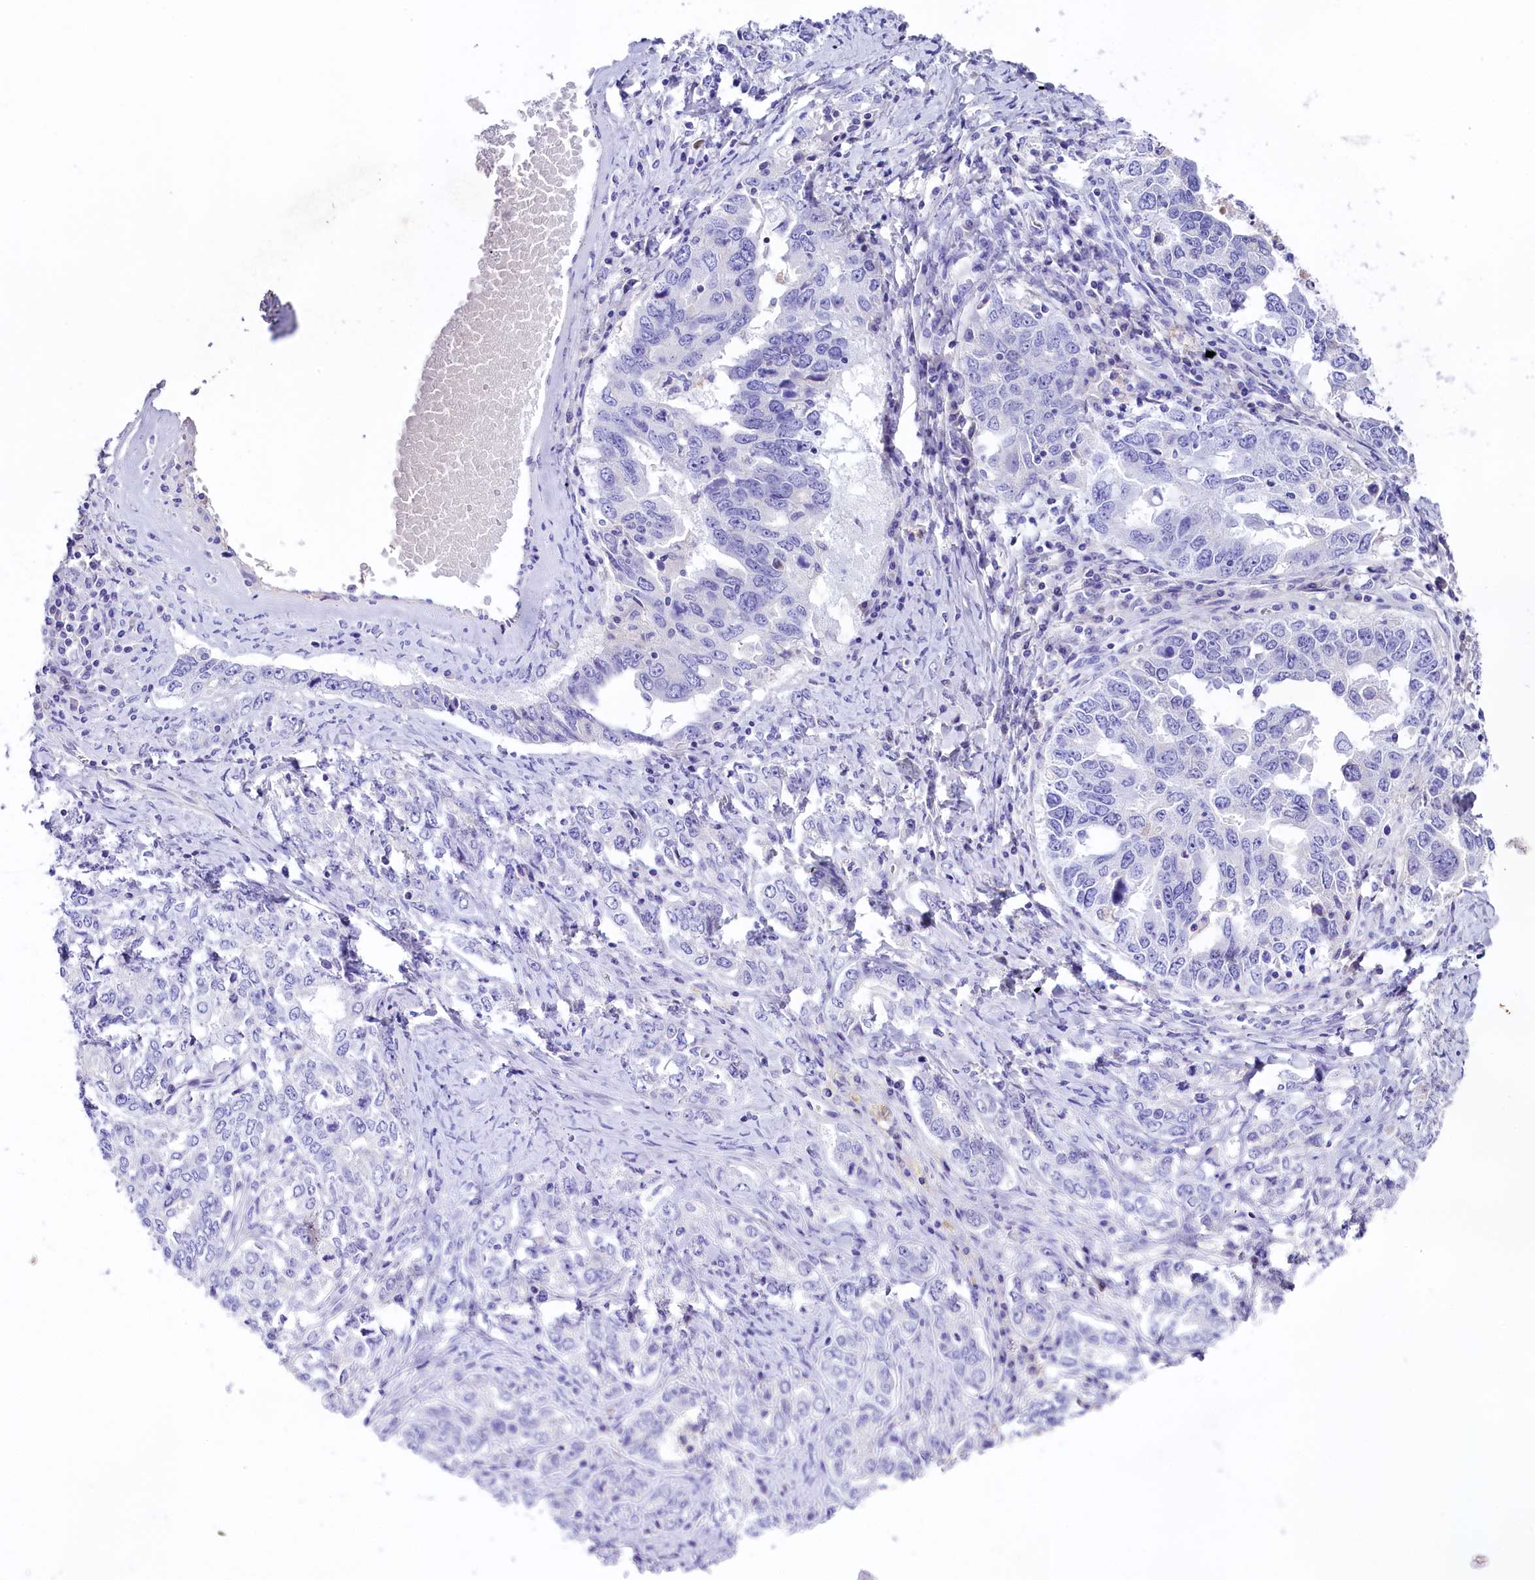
{"staining": {"intensity": "negative", "quantity": "none", "location": "none"}, "tissue": "ovarian cancer", "cell_type": "Tumor cells", "image_type": "cancer", "snomed": [{"axis": "morphology", "description": "Carcinoma, endometroid"}, {"axis": "topography", "description": "Ovary"}], "caption": "Ovarian endometroid carcinoma was stained to show a protein in brown. There is no significant expression in tumor cells. (DAB (3,3'-diaminobenzidine) IHC, high magnification).", "gene": "SKIDA1", "patient": {"sex": "female", "age": 62}}